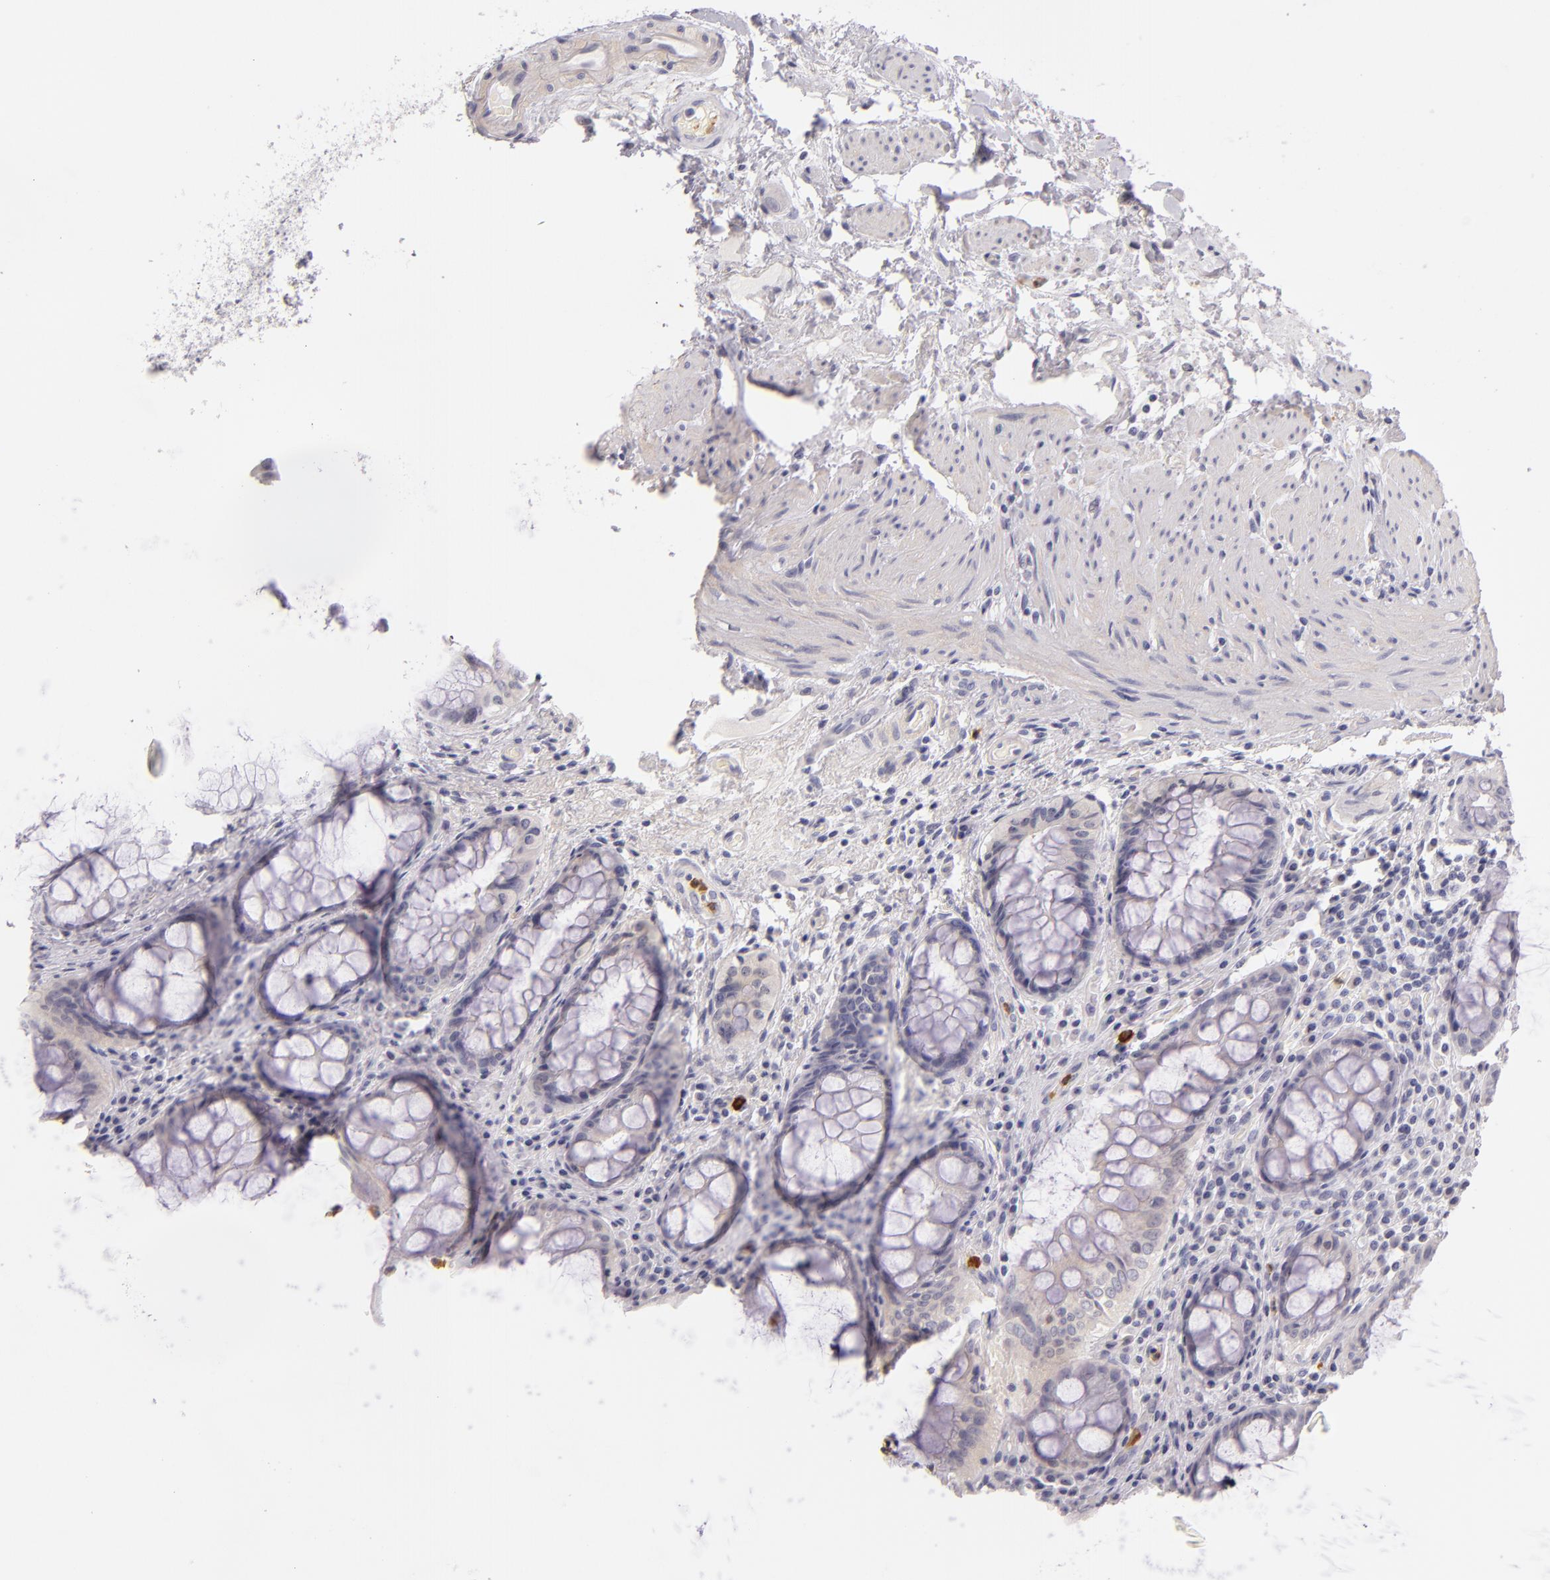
{"staining": {"intensity": "negative", "quantity": "none", "location": "none"}, "tissue": "rectum", "cell_type": "Glandular cells", "image_type": "normal", "snomed": [{"axis": "morphology", "description": "Normal tissue, NOS"}, {"axis": "topography", "description": "Rectum"}], "caption": "DAB immunohistochemical staining of benign human rectum displays no significant expression in glandular cells.", "gene": "FAM181A", "patient": {"sex": "female", "age": 75}}